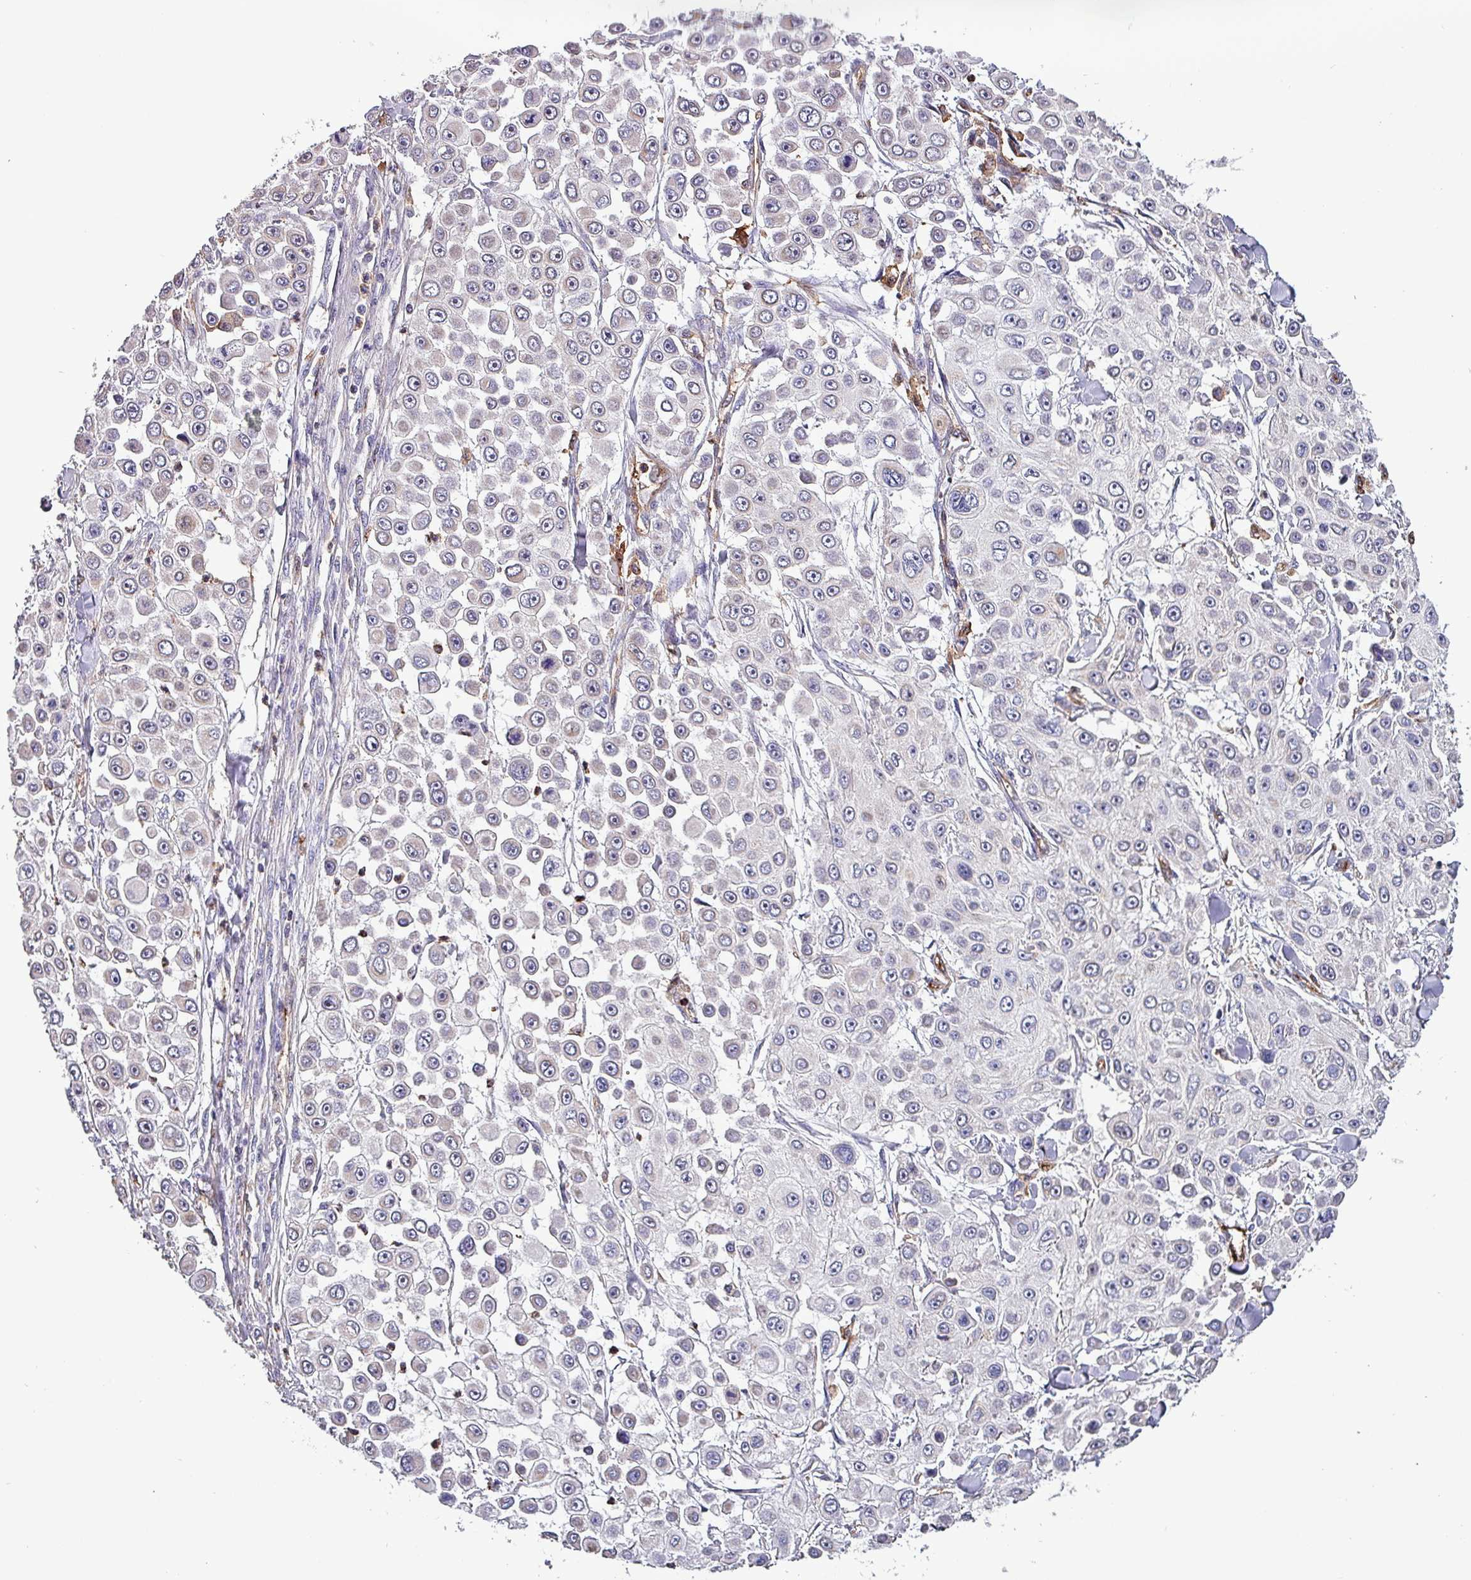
{"staining": {"intensity": "negative", "quantity": "none", "location": "none"}, "tissue": "skin cancer", "cell_type": "Tumor cells", "image_type": "cancer", "snomed": [{"axis": "morphology", "description": "Squamous cell carcinoma, NOS"}, {"axis": "topography", "description": "Skin"}], "caption": "Histopathology image shows no significant protein positivity in tumor cells of skin cancer (squamous cell carcinoma).", "gene": "SCIN", "patient": {"sex": "male", "age": 67}}